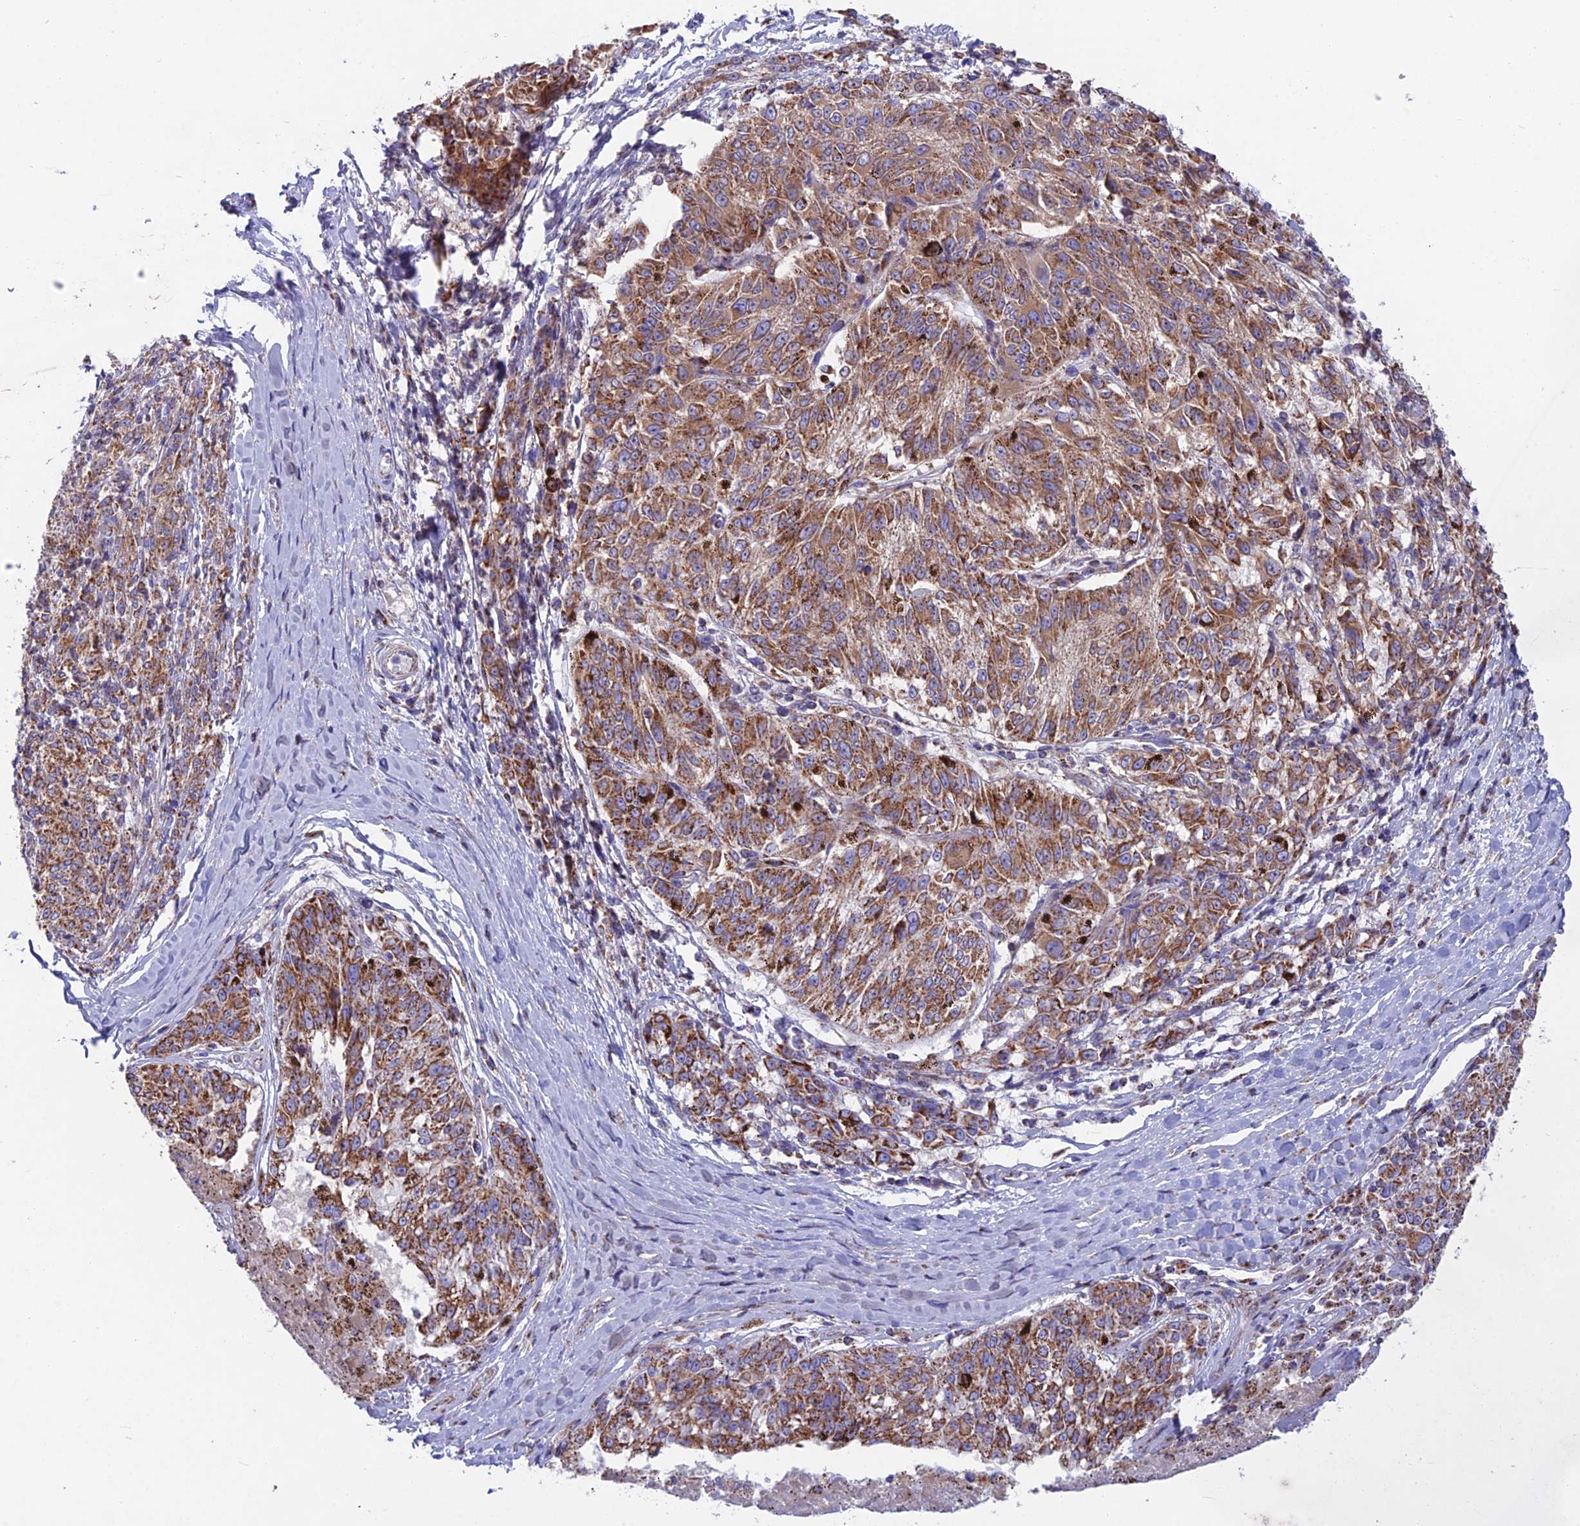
{"staining": {"intensity": "moderate", "quantity": ">75%", "location": "cytoplasmic/membranous"}, "tissue": "melanoma", "cell_type": "Tumor cells", "image_type": "cancer", "snomed": [{"axis": "morphology", "description": "Malignant melanoma, NOS"}, {"axis": "topography", "description": "Skin"}], "caption": "Immunohistochemistry (IHC) histopathology image of neoplastic tissue: human melanoma stained using immunohistochemistry shows medium levels of moderate protein expression localized specifically in the cytoplasmic/membranous of tumor cells, appearing as a cytoplasmic/membranous brown color.", "gene": "CS", "patient": {"sex": "female", "age": 72}}